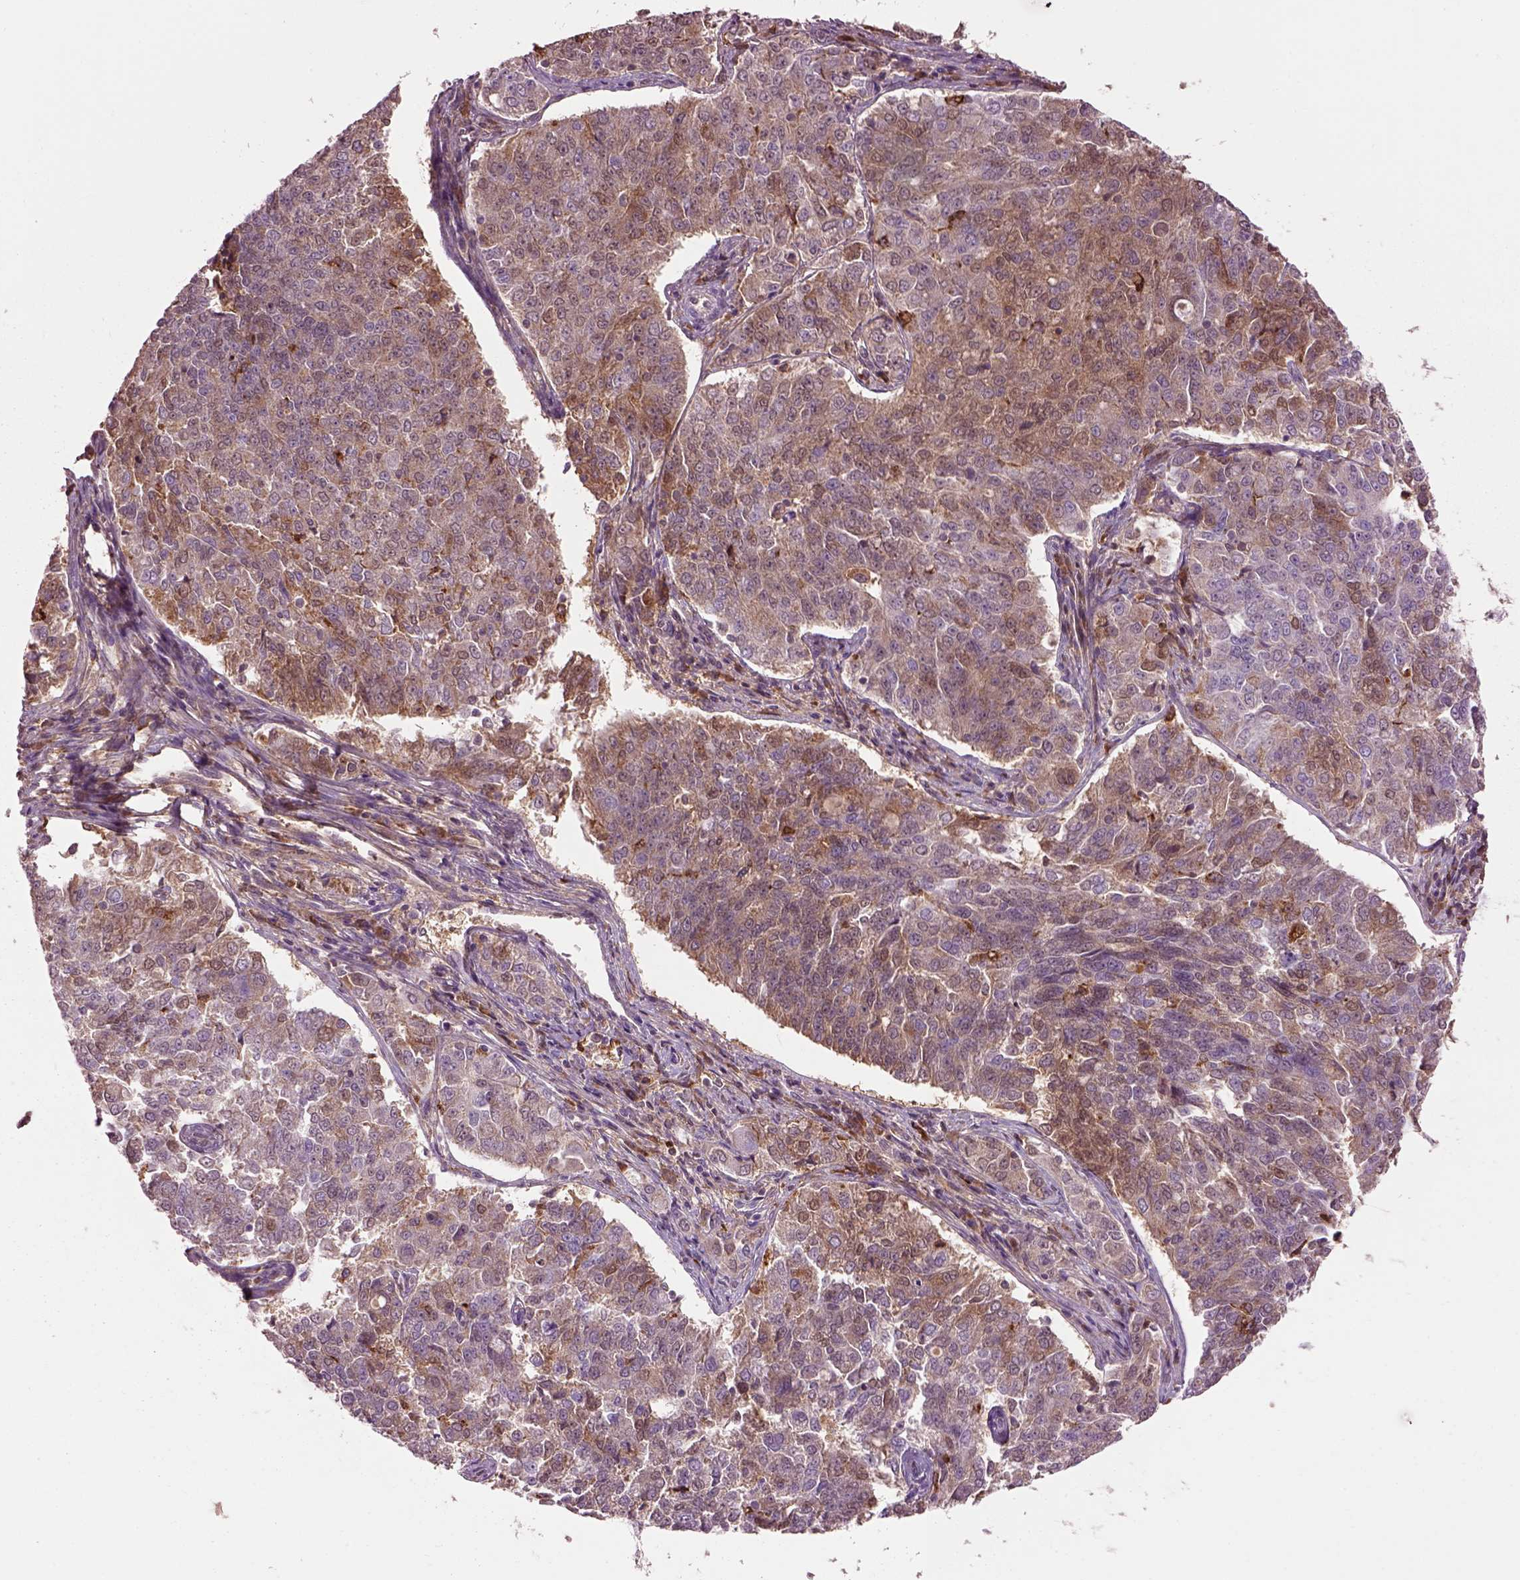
{"staining": {"intensity": "moderate", "quantity": ">75%", "location": "cytoplasmic/membranous"}, "tissue": "endometrial cancer", "cell_type": "Tumor cells", "image_type": "cancer", "snomed": [{"axis": "morphology", "description": "Adenocarcinoma, NOS"}, {"axis": "topography", "description": "Endometrium"}], "caption": "DAB (3,3'-diaminobenzidine) immunohistochemical staining of human adenocarcinoma (endometrial) reveals moderate cytoplasmic/membranous protein positivity in approximately >75% of tumor cells.", "gene": "MDP1", "patient": {"sex": "female", "age": 43}}